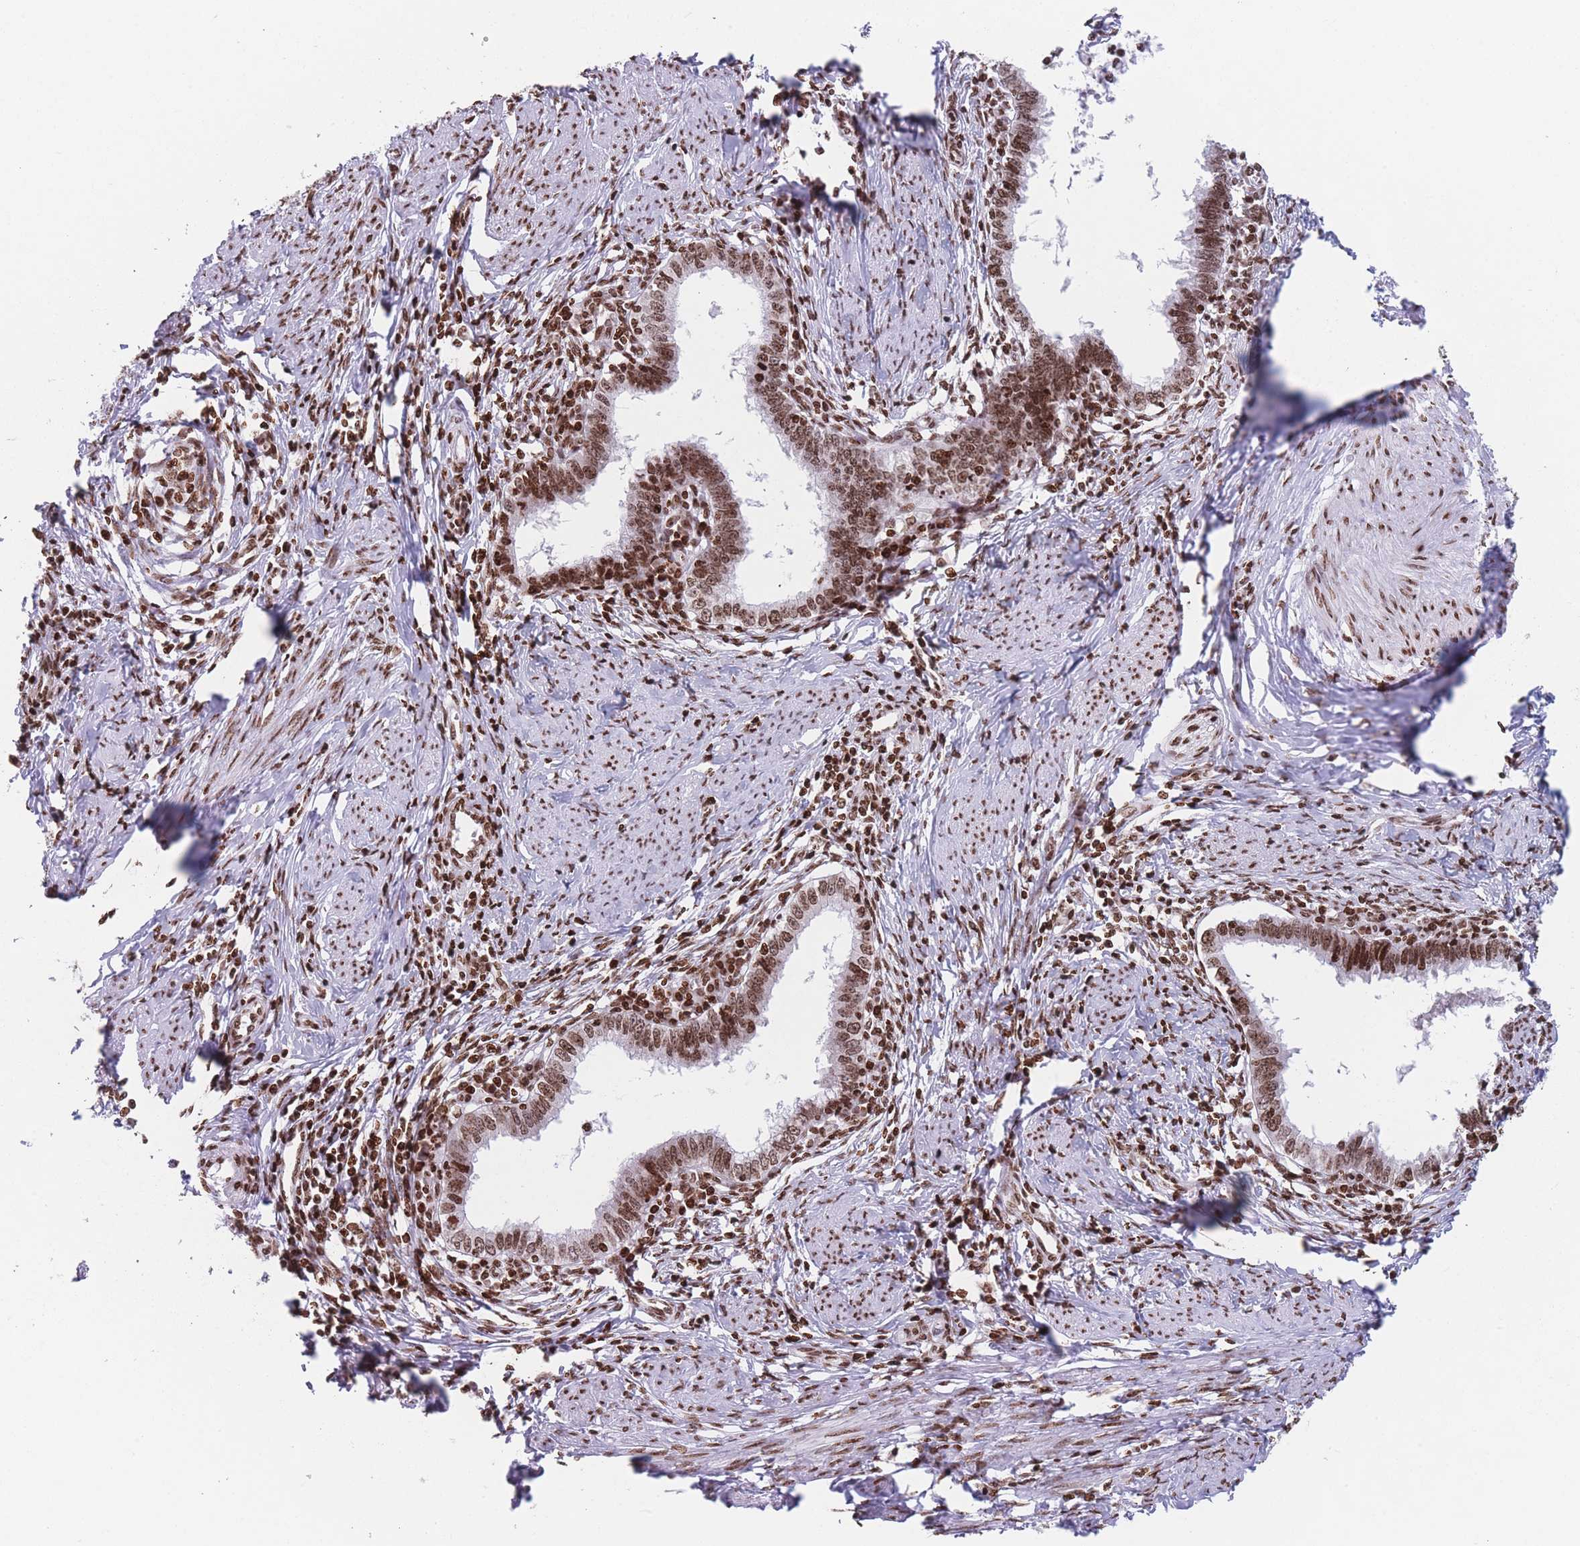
{"staining": {"intensity": "moderate", "quantity": ">75%", "location": "nuclear"}, "tissue": "cervical cancer", "cell_type": "Tumor cells", "image_type": "cancer", "snomed": [{"axis": "morphology", "description": "Adenocarcinoma, NOS"}, {"axis": "topography", "description": "Cervix"}], "caption": "Immunohistochemistry of human cervical cancer (adenocarcinoma) displays medium levels of moderate nuclear positivity in approximately >75% of tumor cells.", "gene": "AK9", "patient": {"sex": "female", "age": 36}}